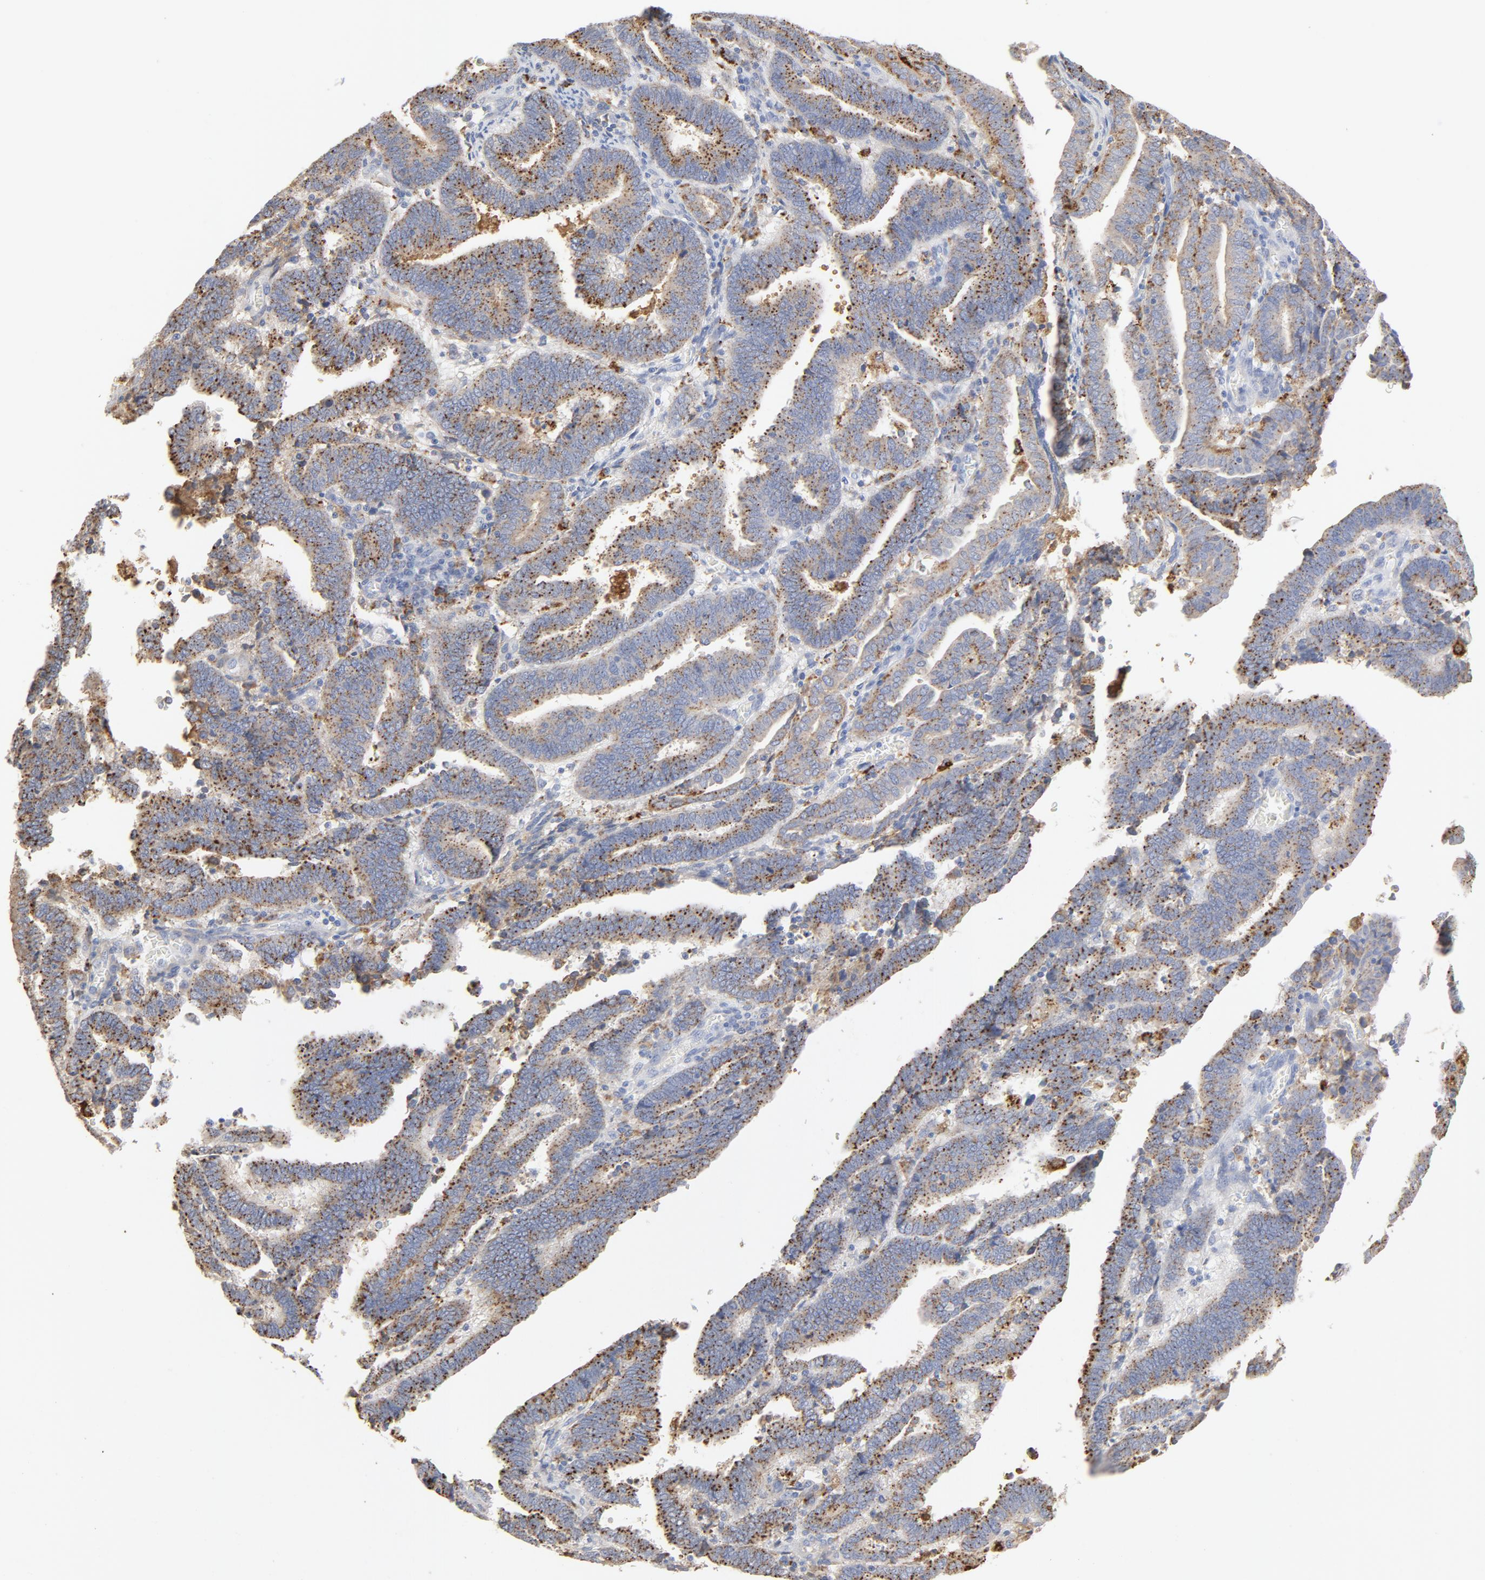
{"staining": {"intensity": "moderate", "quantity": "25%-75%", "location": "cytoplasmic/membranous"}, "tissue": "endometrial cancer", "cell_type": "Tumor cells", "image_type": "cancer", "snomed": [{"axis": "morphology", "description": "Adenocarcinoma, NOS"}, {"axis": "topography", "description": "Uterus"}], "caption": "High-magnification brightfield microscopy of adenocarcinoma (endometrial) stained with DAB (3,3'-diaminobenzidine) (brown) and counterstained with hematoxylin (blue). tumor cells exhibit moderate cytoplasmic/membranous expression is appreciated in about25%-75% of cells.", "gene": "MAGEB17", "patient": {"sex": "female", "age": 83}}